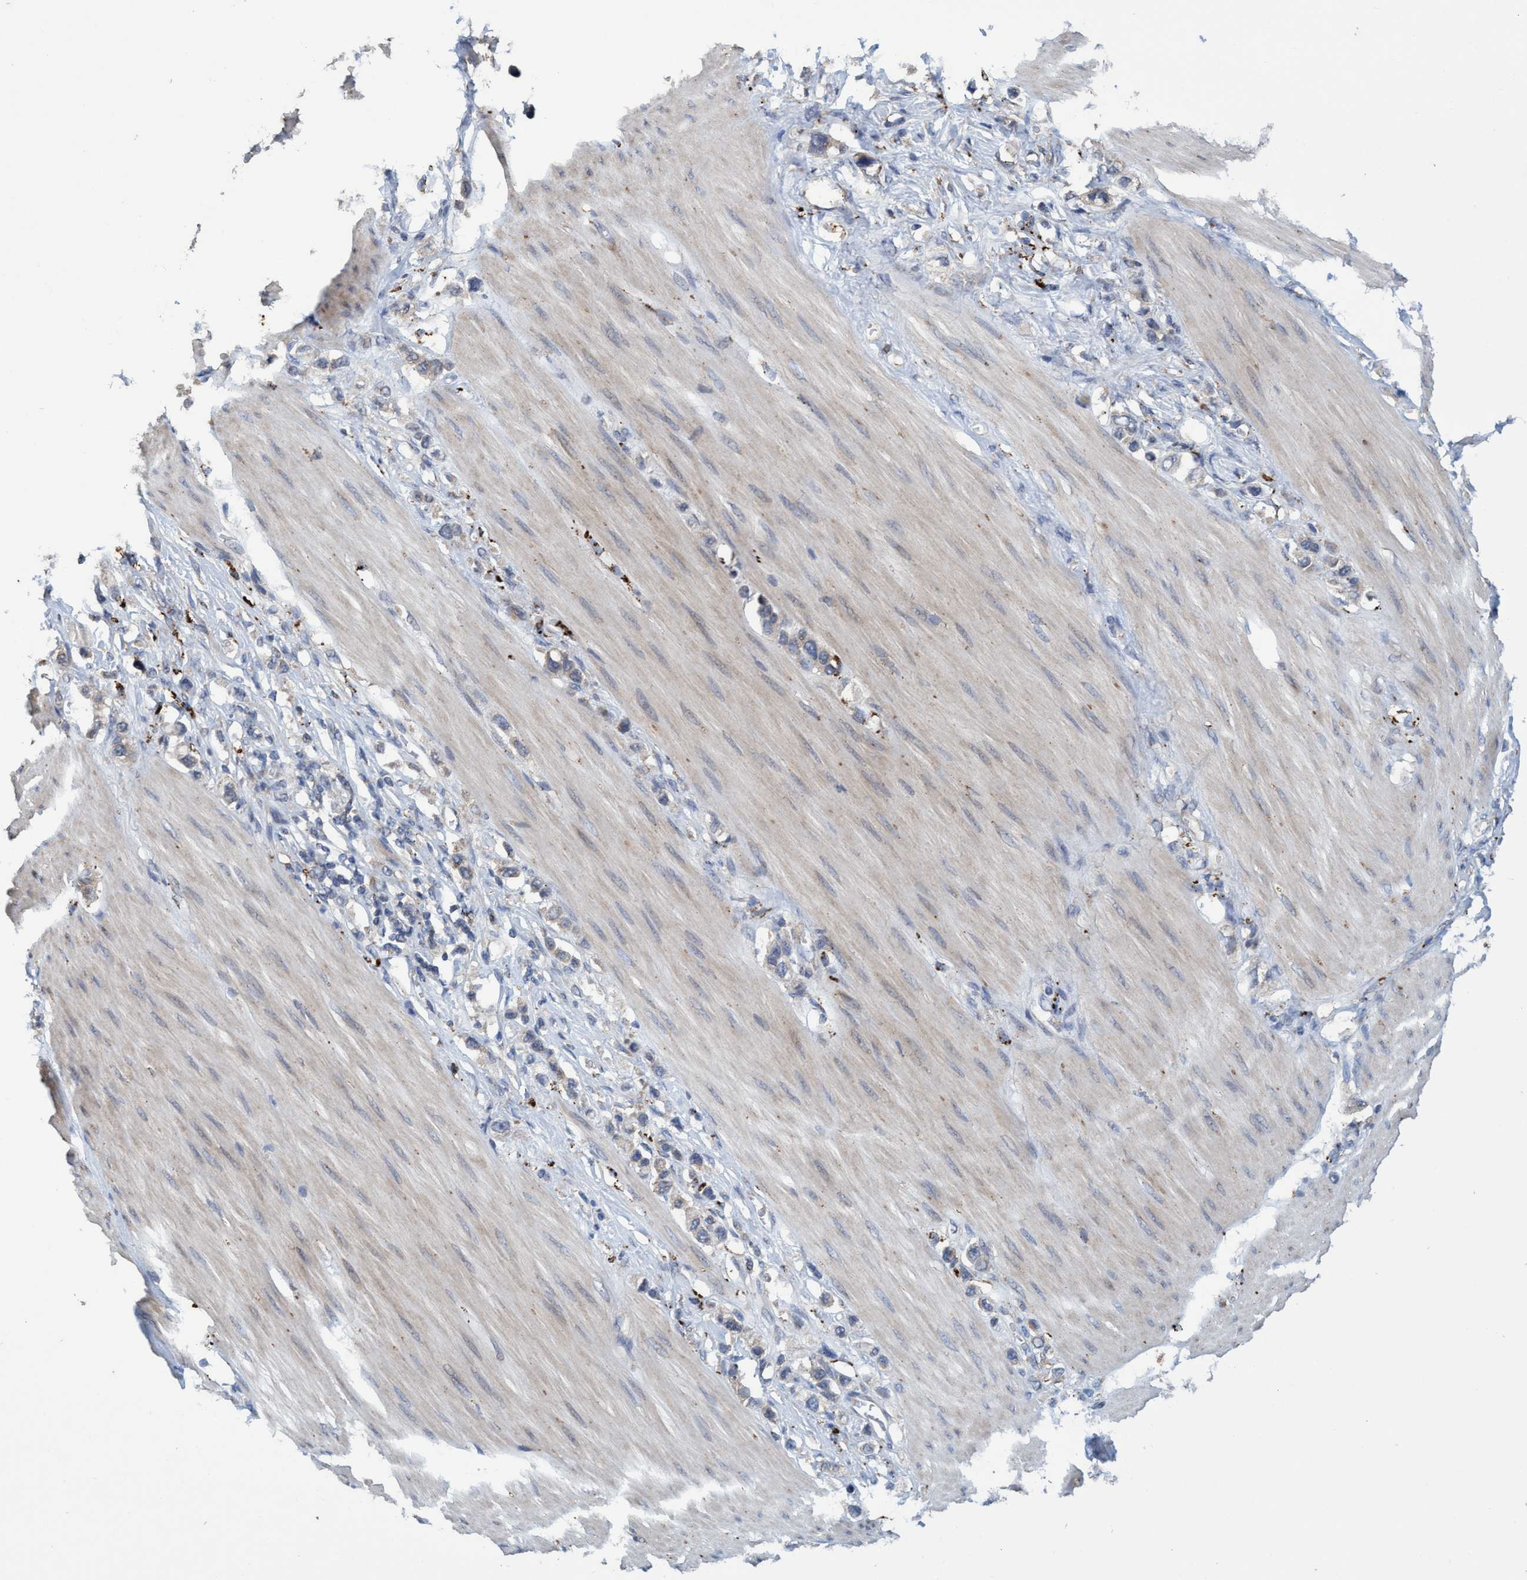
{"staining": {"intensity": "negative", "quantity": "none", "location": "none"}, "tissue": "stomach cancer", "cell_type": "Tumor cells", "image_type": "cancer", "snomed": [{"axis": "morphology", "description": "Adenocarcinoma, NOS"}, {"axis": "topography", "description": "Stomach"}], "caption": "There is no significant staining in tumor cells of stomach cancer.", "gene": "BBS9", "patient": {"sex": "female", "age": 65}}